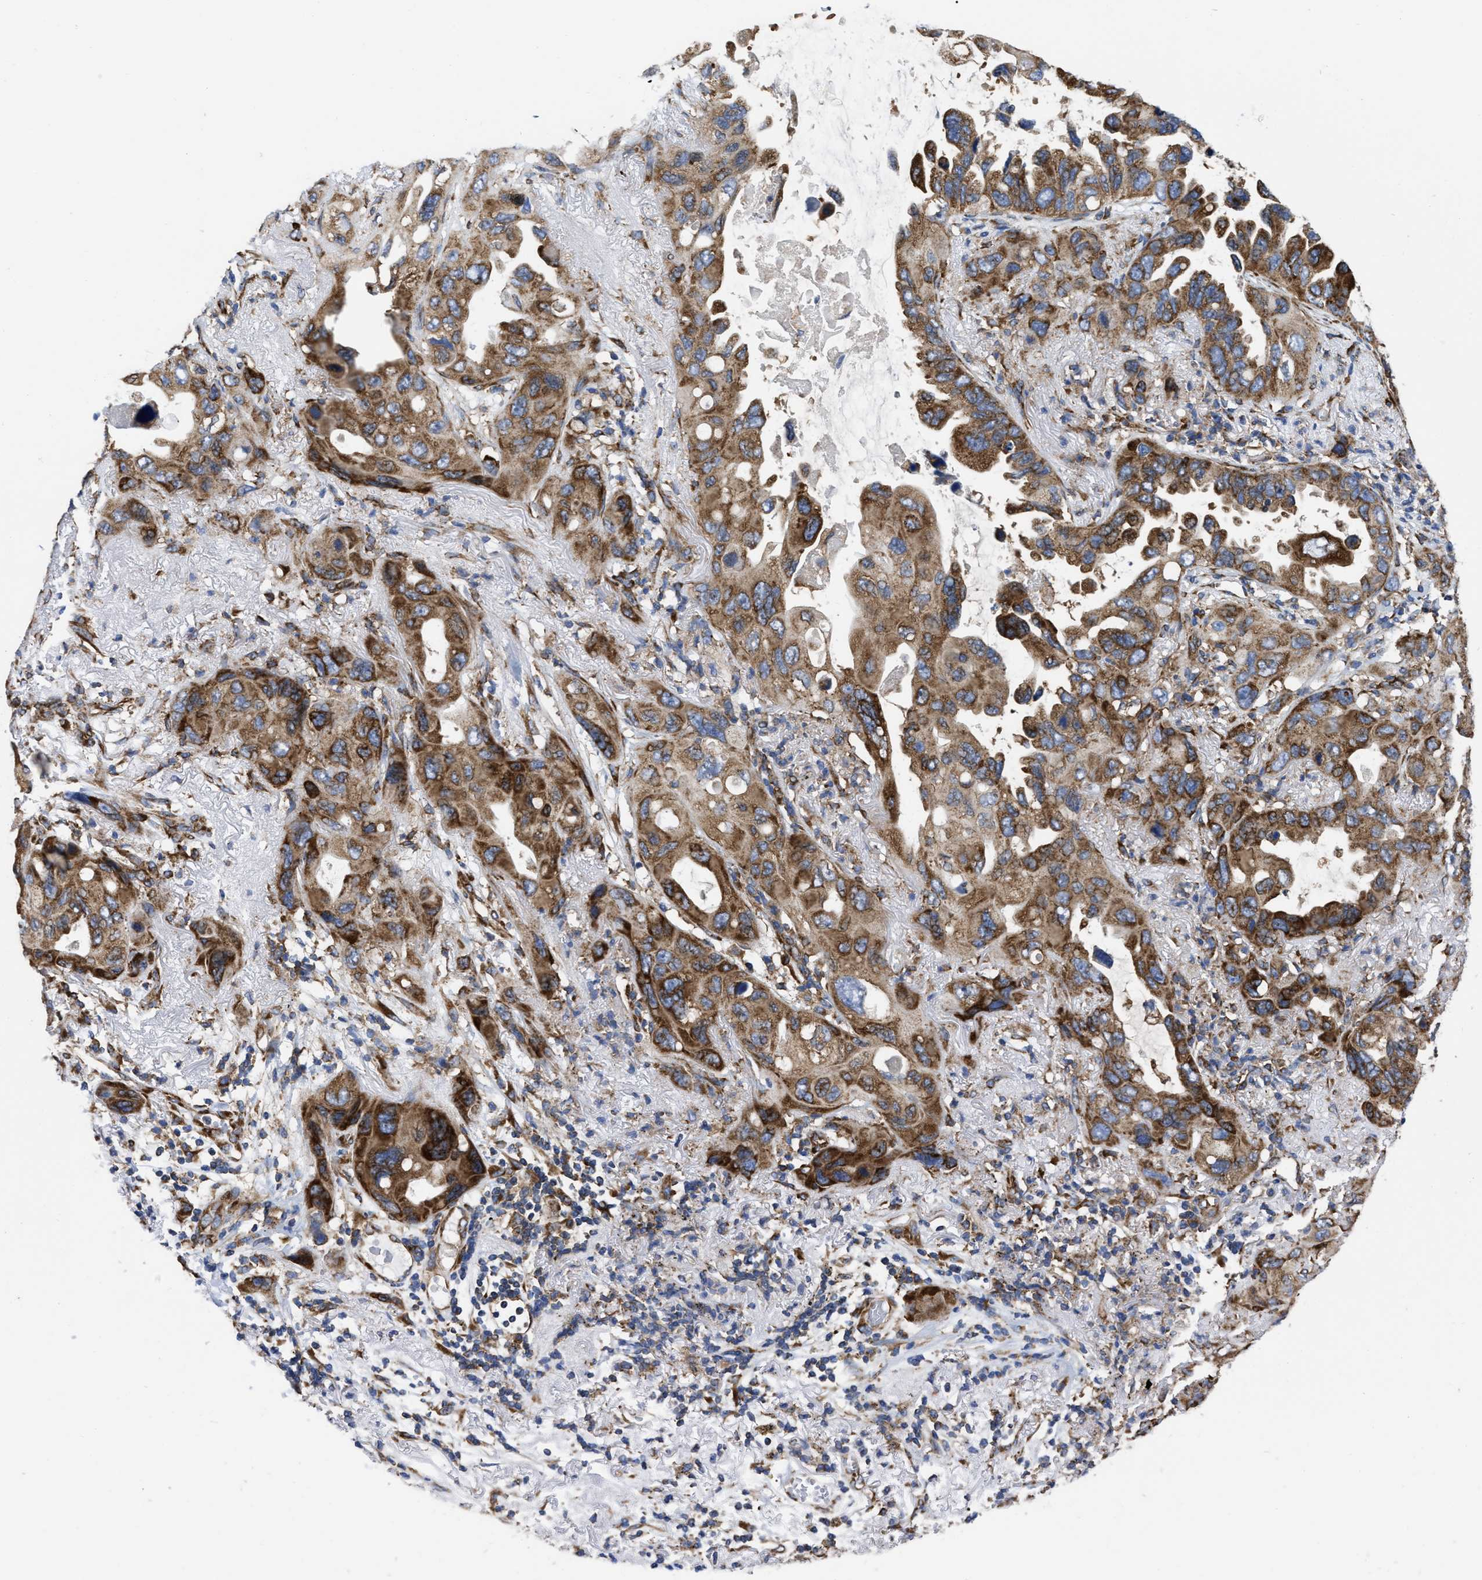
{"staining": {"intensity": "strong", "quantity": ">75%", "location": "cytoplasmic/membranous"}, "tissue": "lung cancer", "cell_type": "Tumor cells", "image_type": "cancer", "snomed": [{"axis": "morphology", "description": "Squamous cell carcinoma, NOS"}, {"axis": "topography", "description": "Lung"}], "caption": "Lung cancer (squamous cell carcinoma) tissue displays strong cytoplasmic/membranous positivity in approximately >75% of tumor cells (Brightfield microscopy of DAB IHC at high magnification).", "gene": "FAM120A", "patient": {"sex": "female", "age": 73}}